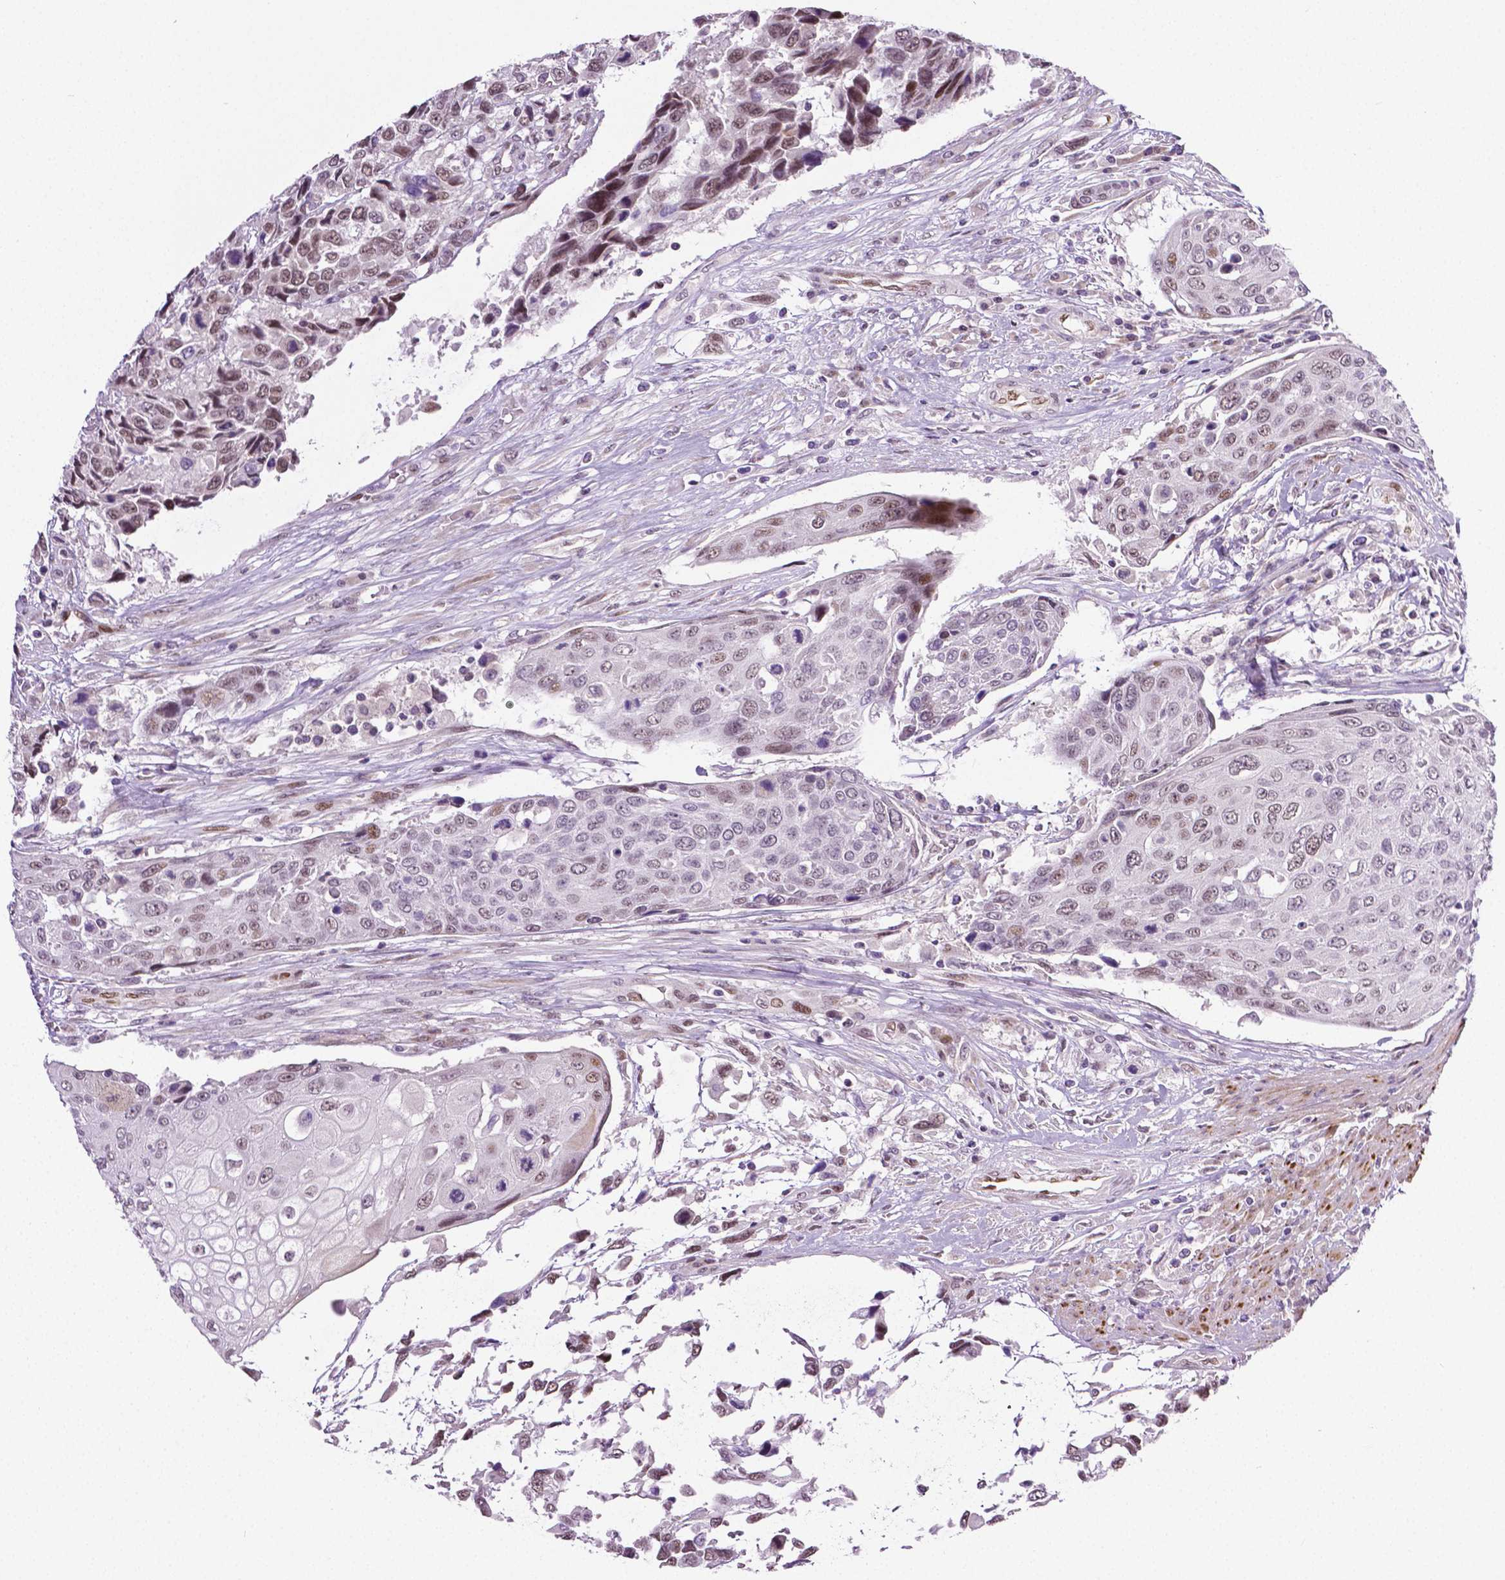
{"staining": {"intensity": "weak", "quantity": ">75%", "location": "nuclear"}, "tissue": "urothelial cancer", "cell_type": "Tumor cells", "image_type": "cancer", "snomed": [{"axis": "morphology", "description": "Urothelial carcinoma, High grade"}, {"axis": "topography", "description": "Urinary bladder"}], "caption": "The immunohistochemical stain labels weak nuclear staining in tumor cells of urothelial carcinoma (high-grade) tissue.", "gene": "PTGER3", "patient": {"sex": "female", "age": 70}}